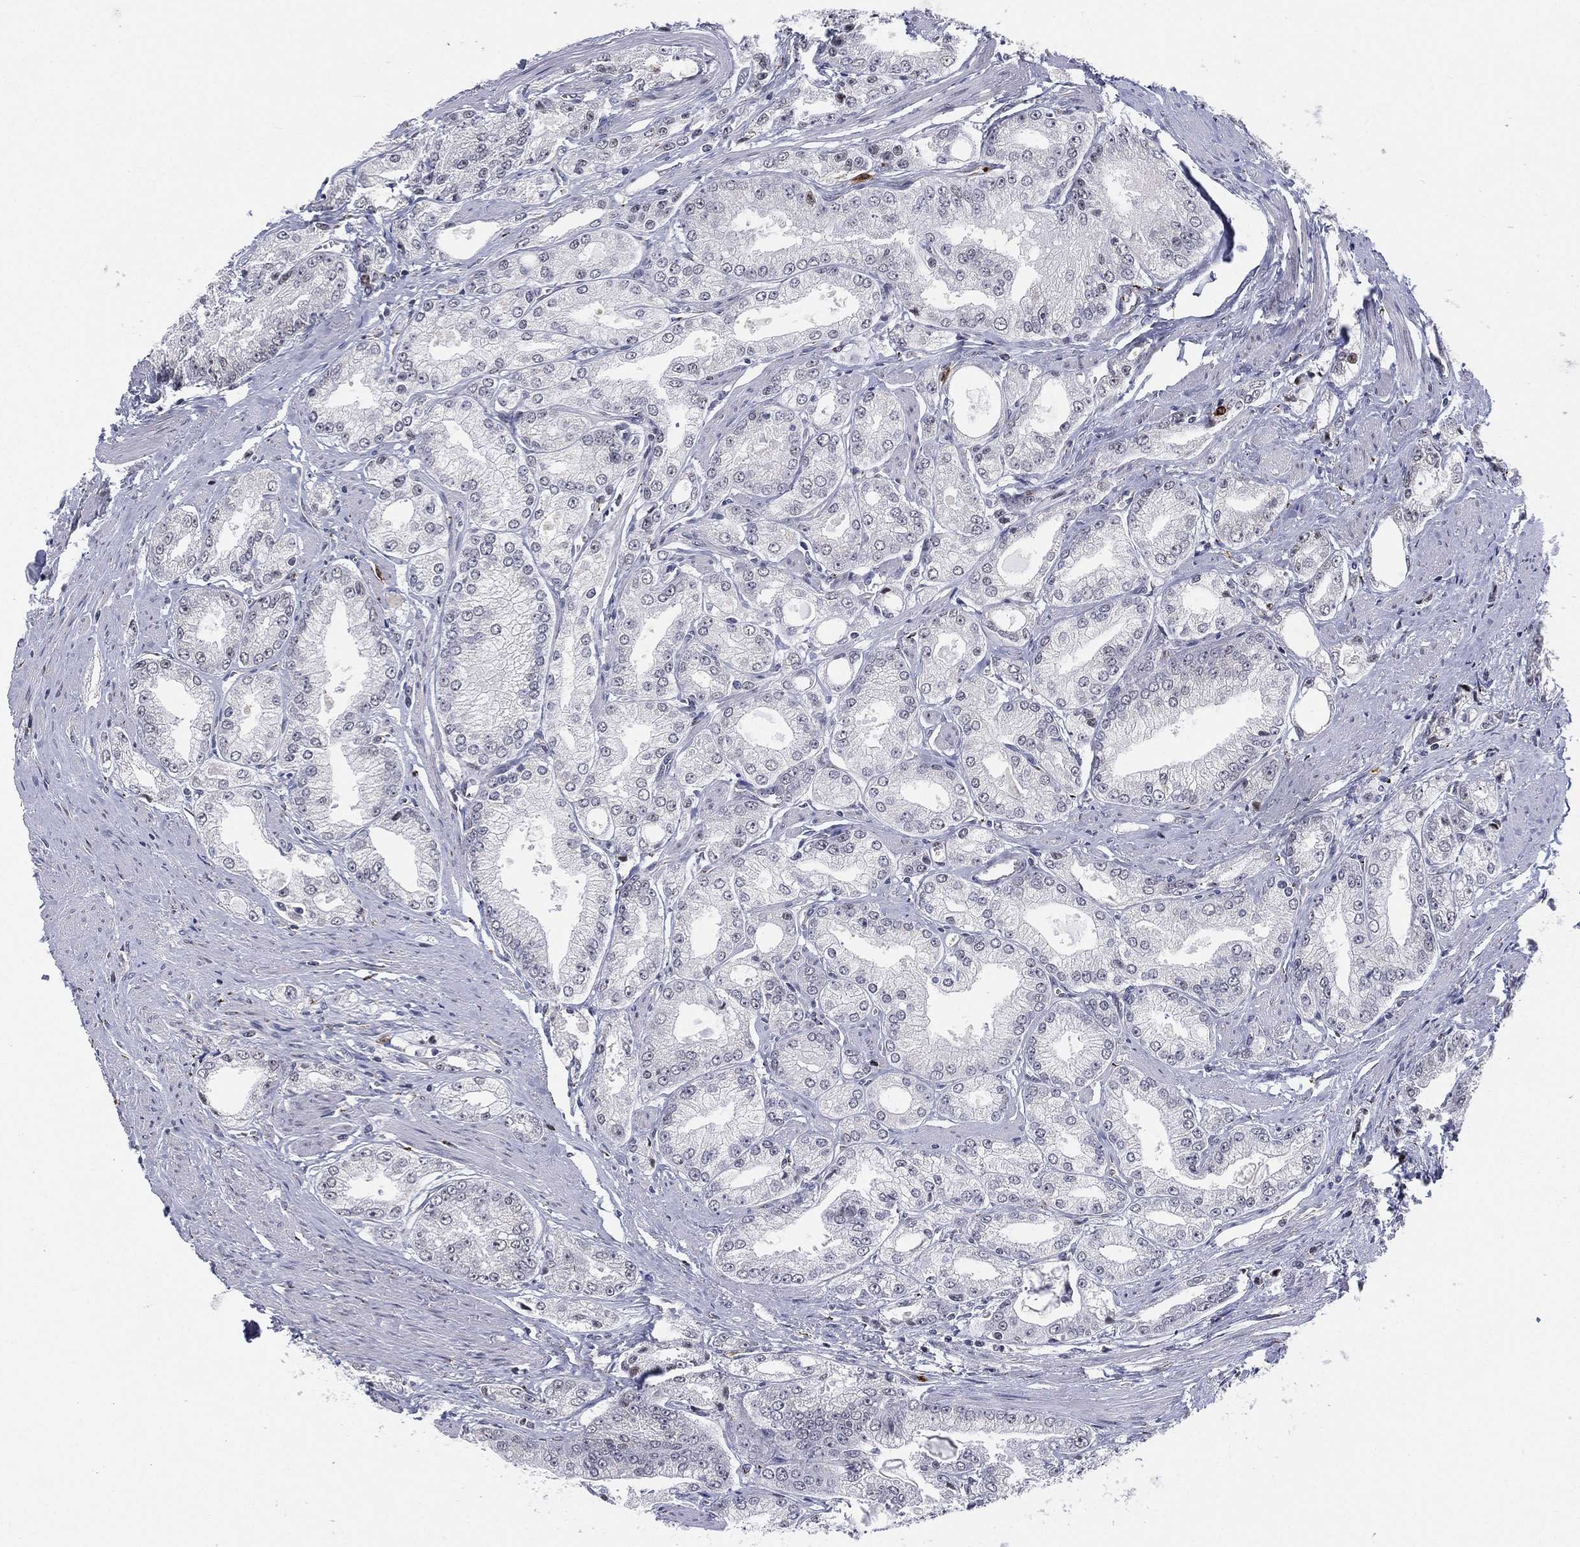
{"staining": {"intensity": "negative", "quantity": "none", "location": "none"}, "tissue": "prostate cancer", "cell_type": "Tumor cells", "image_type": "cancer", "snomed": [{"axis": "morphology", "description": "Adenocarcinoma, NOS"}, {"axis": "morphology", "description": "Adenocarcinoma, High grade"}, {"axis": "topography", "description": "Prostate"}], "caption": "High power microscopy photomicrograph of an immunohistochemistry (IHC) image of prostate adenocarcinoma (high-grade), revealing no significant staining in tumor cells.", "gene": "CD177", "patient": {"sex": "male", "age": 70}}